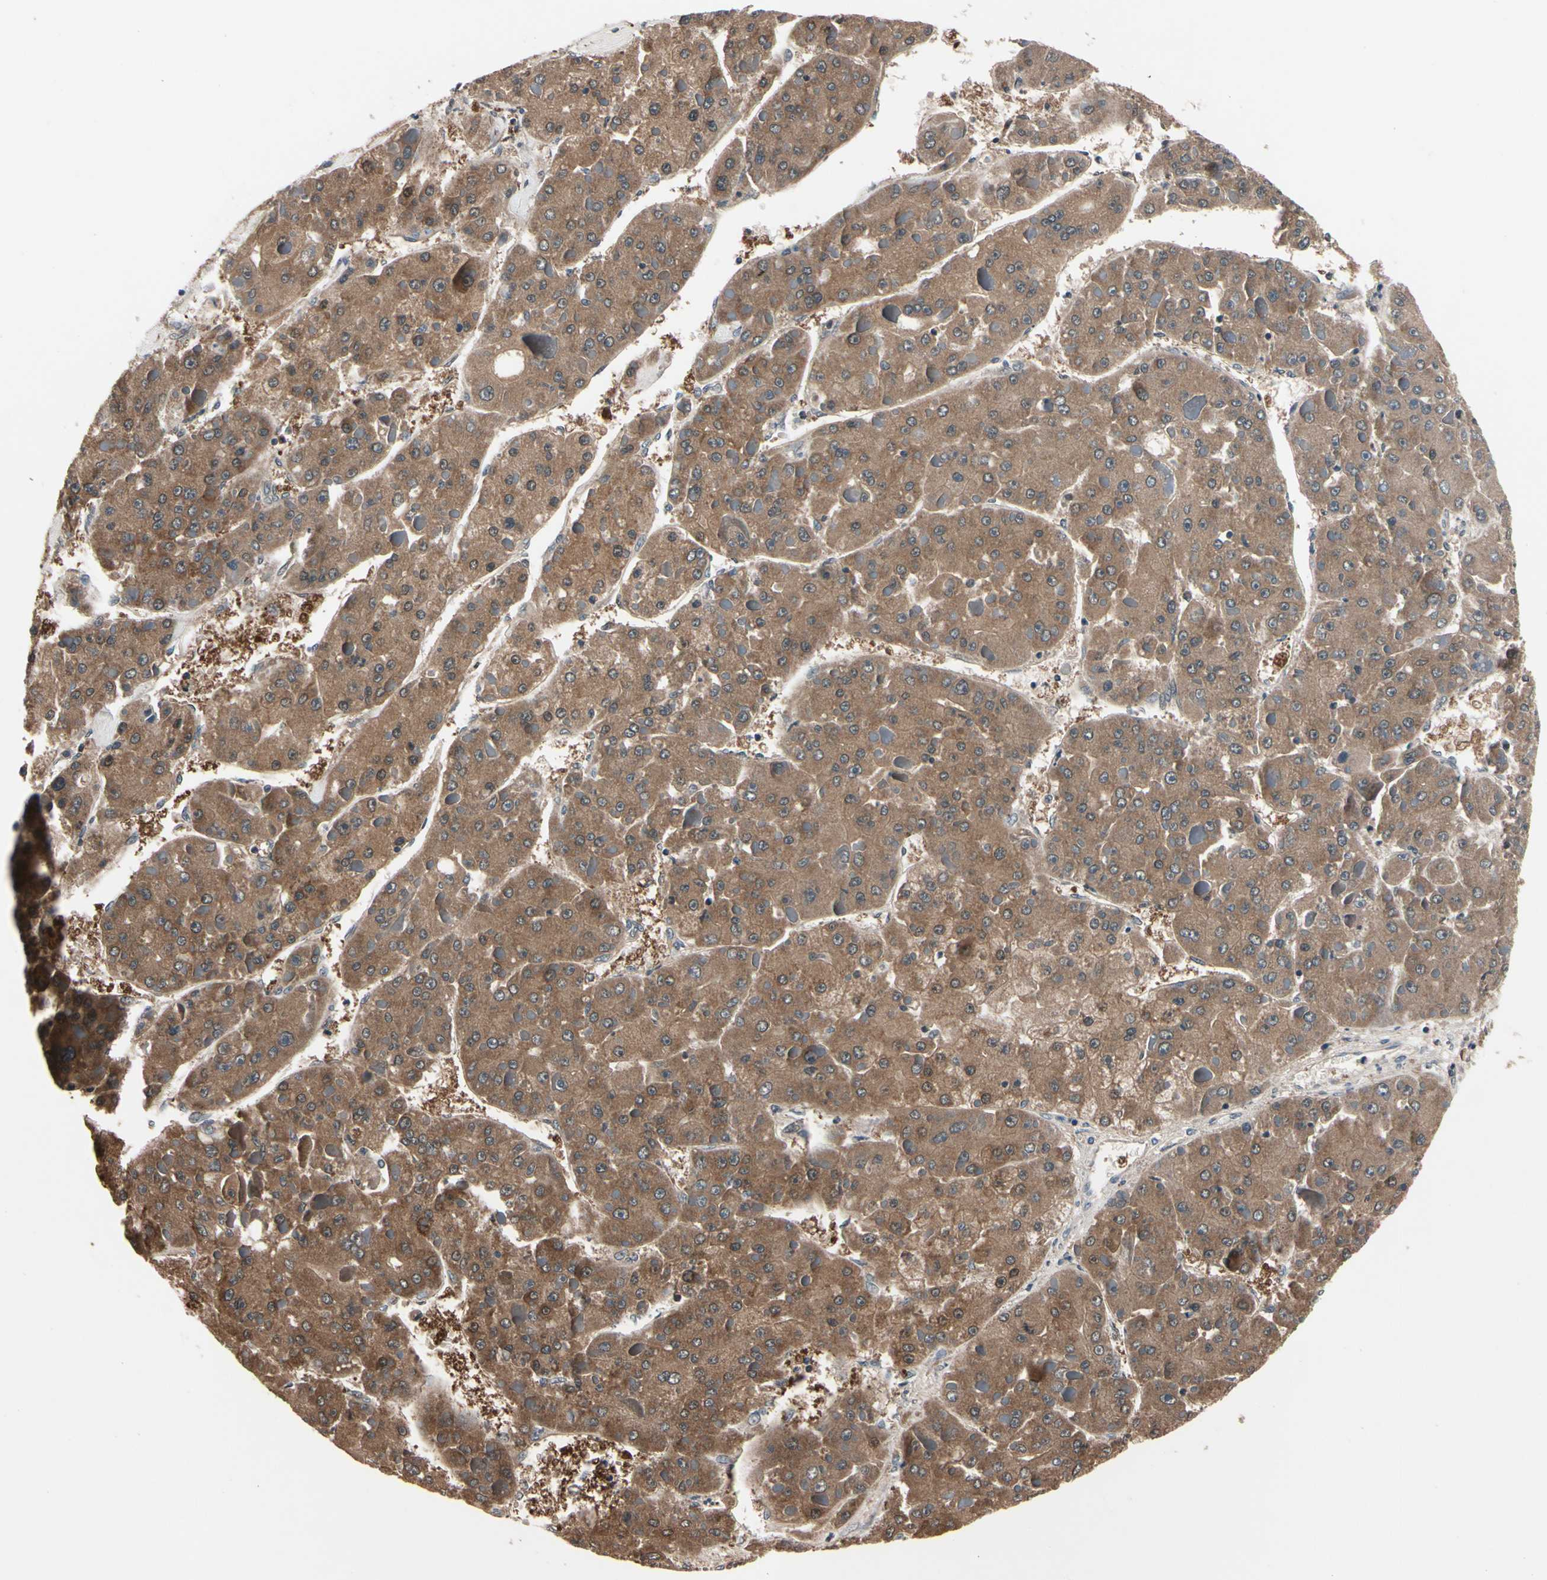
{"staining": {"intensity": "moderate", "quantity": ">75%", "location": "cytoplasmic/membranous,nuclear"}, "tissue": "liver cancer", "cell_type": "Tumor cells", "image_type": "cancer", "snomed": [{"axis": "morphology", "description": "Carcinoma, Hepatocellular, NOS"}, {"axis": "topography", "description": "Liver"}], "caption": "Liver hepatocellular carcinoma stained with a protein marker displays moderate staining in tumor cells.", "gene": "PRDX6", "patient": {"sex": "female", "age": 73}}